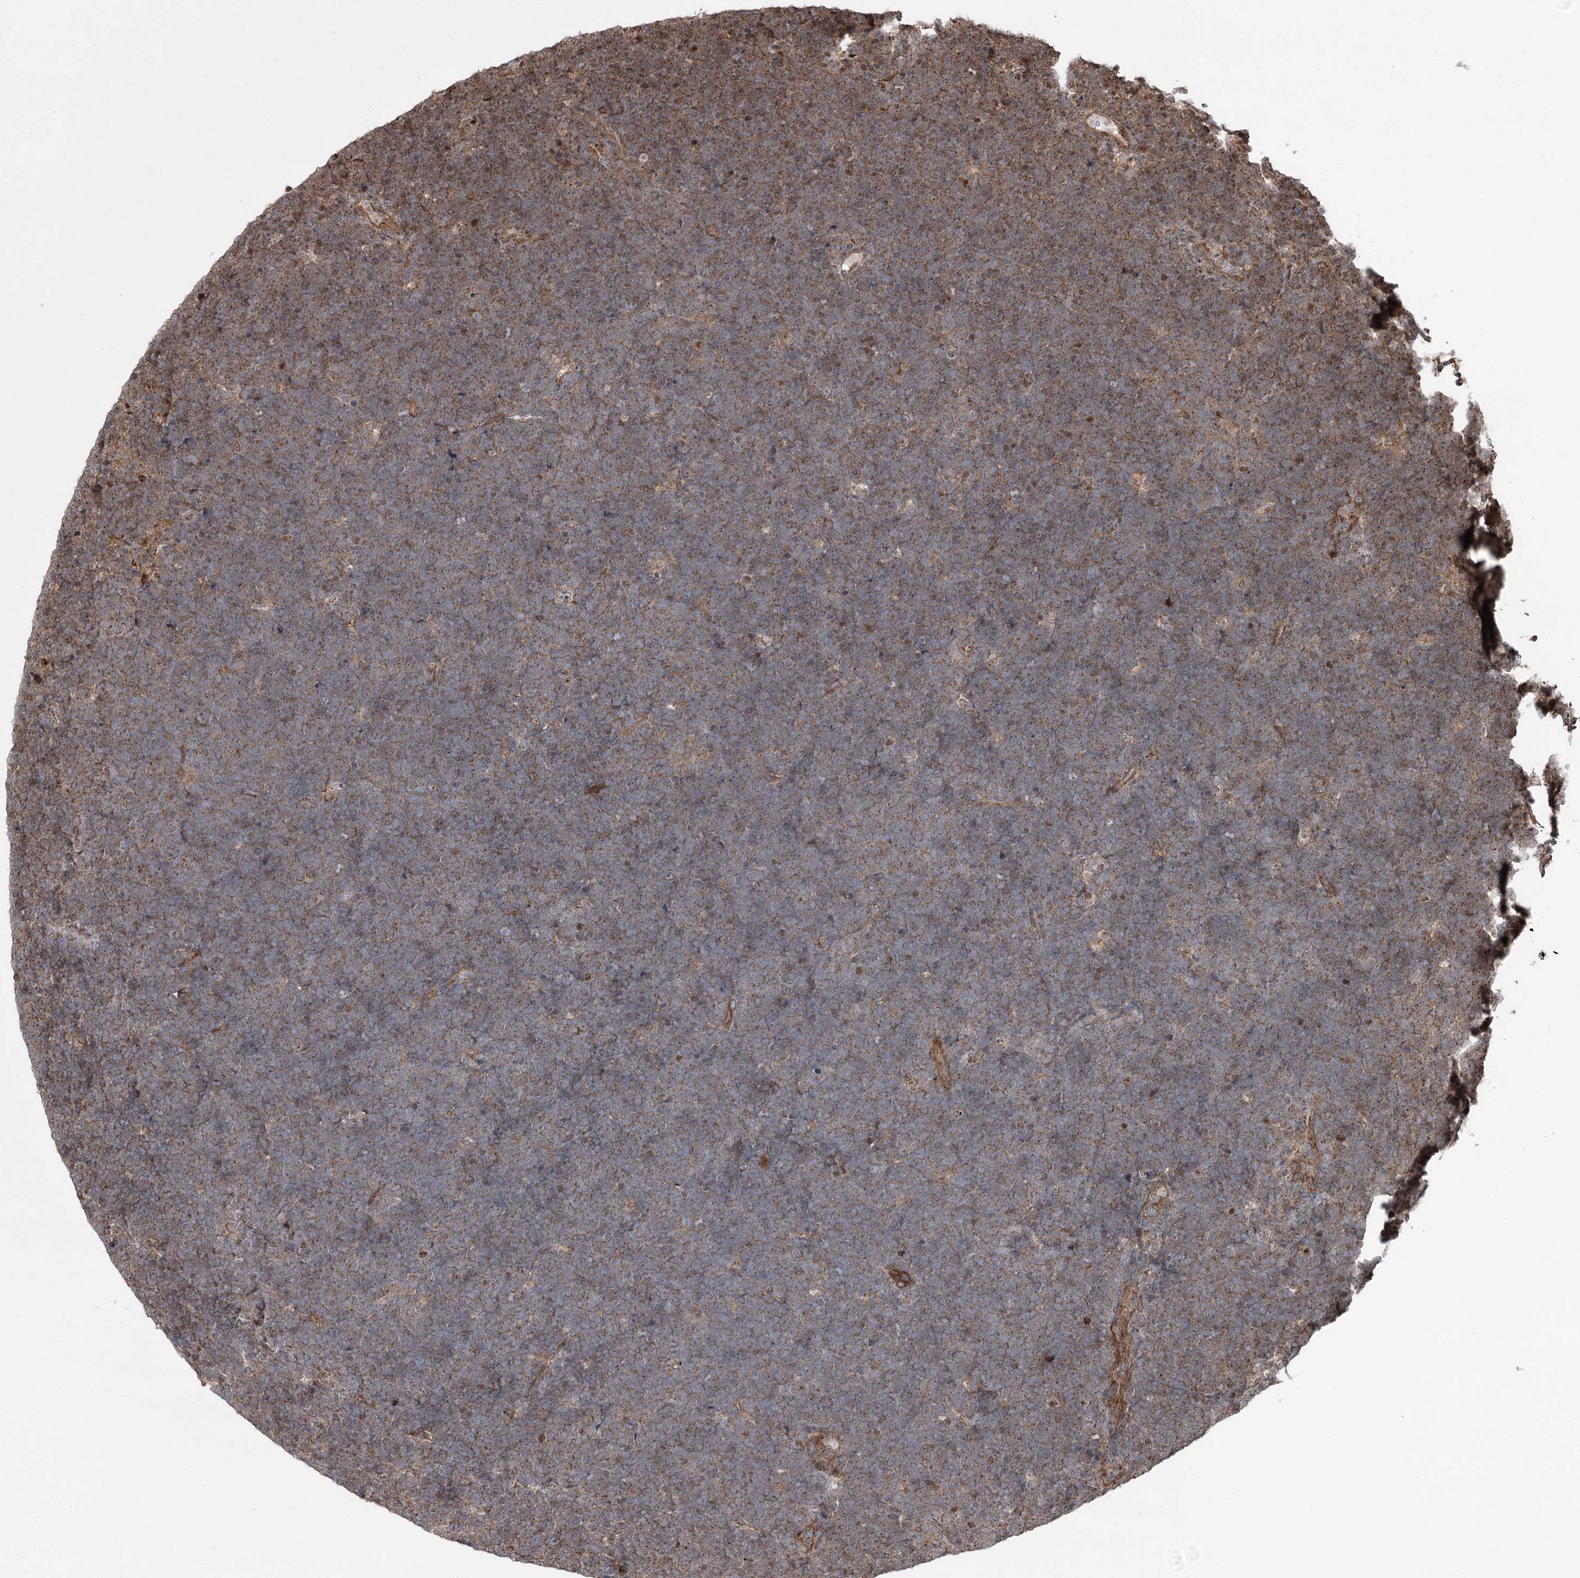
{"staining": {"intensity": "moderate", "quantity": ">75%", "location": "cytoplasmic/membranous"}, "tissue": "lymphoma", "cell_type": "Tumor cells", "image_type": "cancer", "snomed": [{"axis": "morphology", "description": "Malignant lymphoma, non-Hodgkin's type, High grade"}, {"axis": "topography", "description": "Lymph node"}], "caption": "Lymphoma tissue demonstrates moderate cytoplasmic/membranous staining in about >75% of tumor cells", "gene": "SERINC5", "patient": {"sex": "male", "age": 13}}